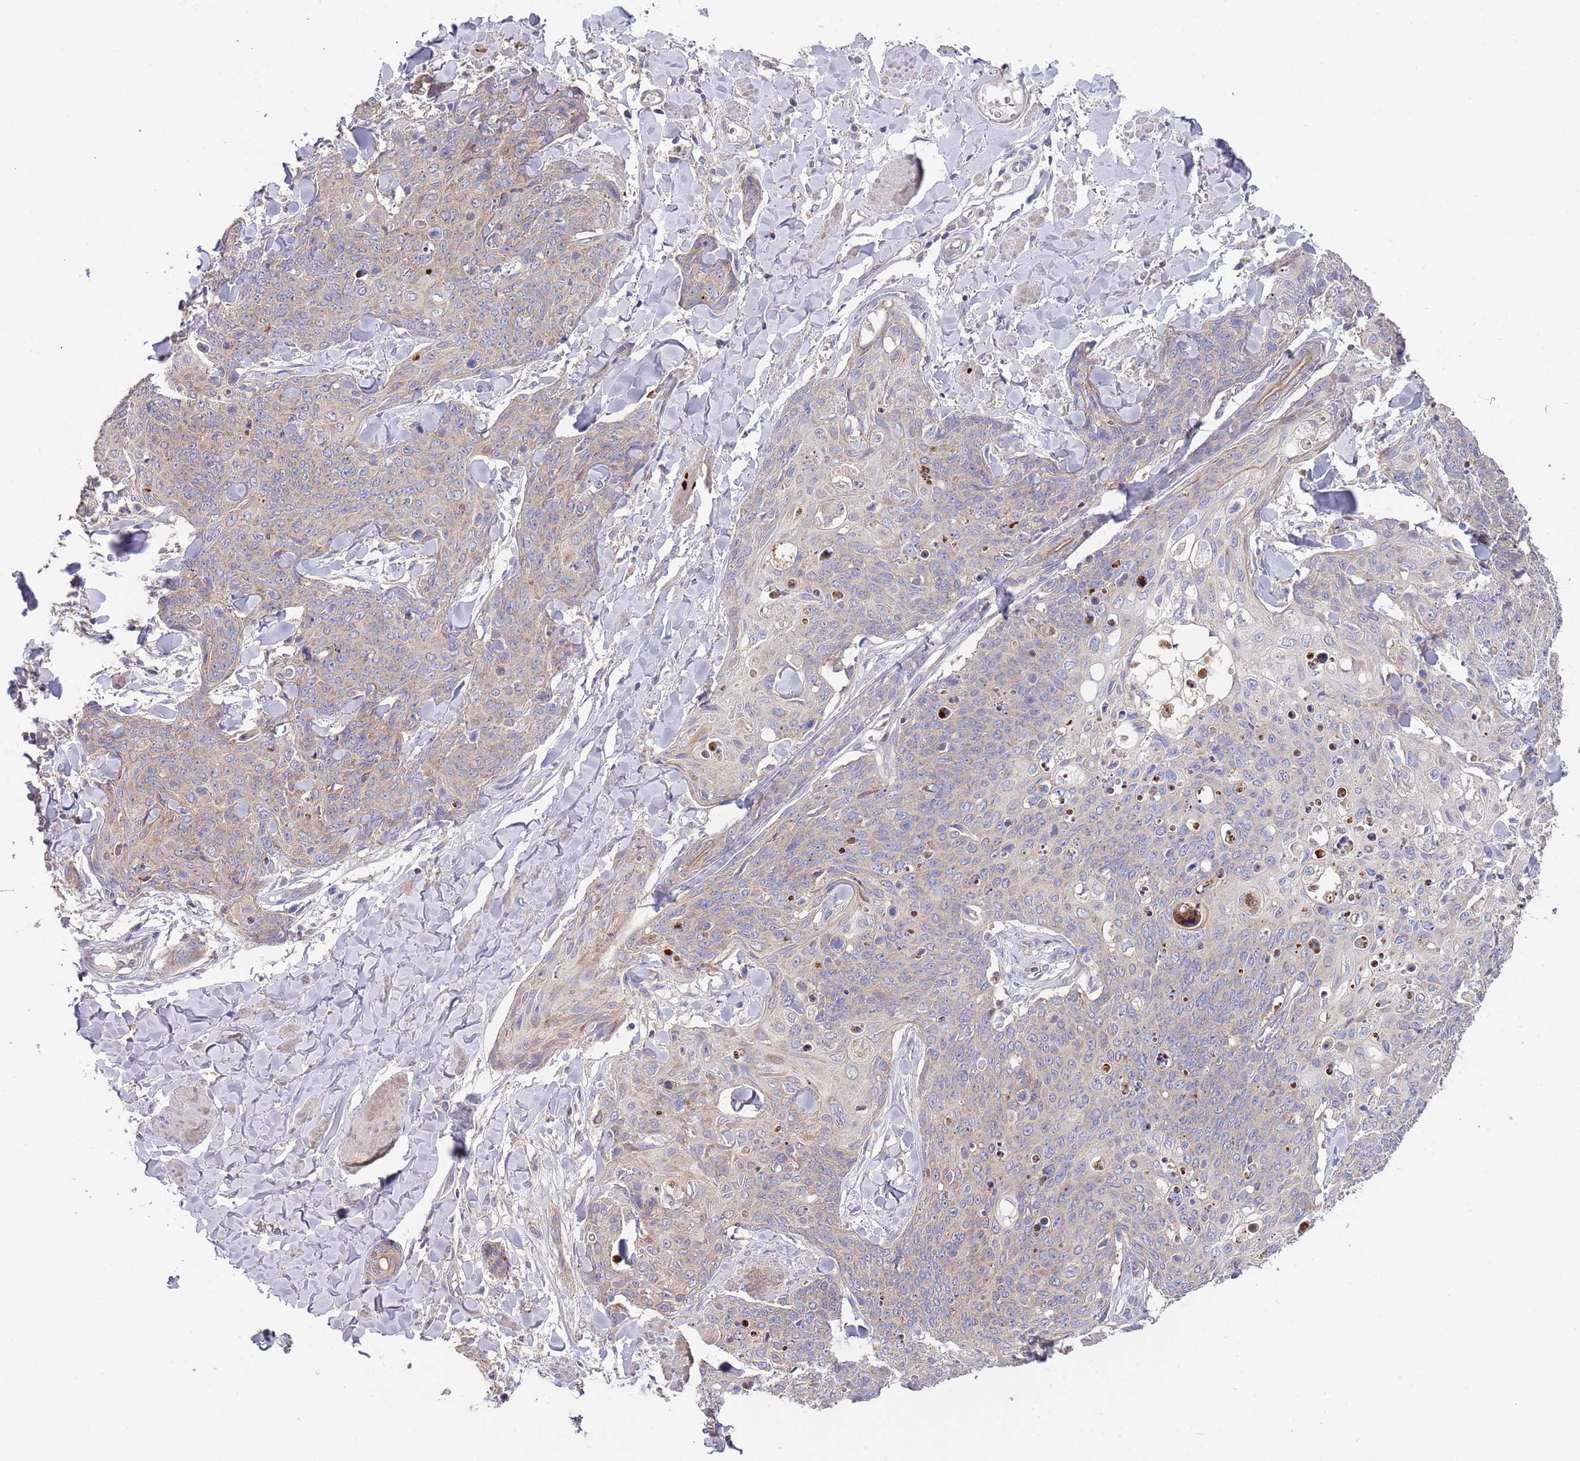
{"staining": {"intensity": "moderate", "quantity": "<25%", "location": "cytoplasmic/membranous"}, "tissue": "skin cancer", "cell_type": "Tumor cells", "image_type": "cancer", "snomed": [{"axis": "morphology", "description": "Squamous cell carcinoma, NOS"}, {"axis": "topography", "description": "Skin"}, {"axis": "topography", "description": "Vulva"}], "caption": "About <25% of tumor cells in human skin cancer (squamous cell carcinoma) show moderate cytoplasmic/membranous protein expression as visualized by brown immunohistochemical staining.", "gene": "ABCC10", "patient": {"sex": "female", "age": 85}}